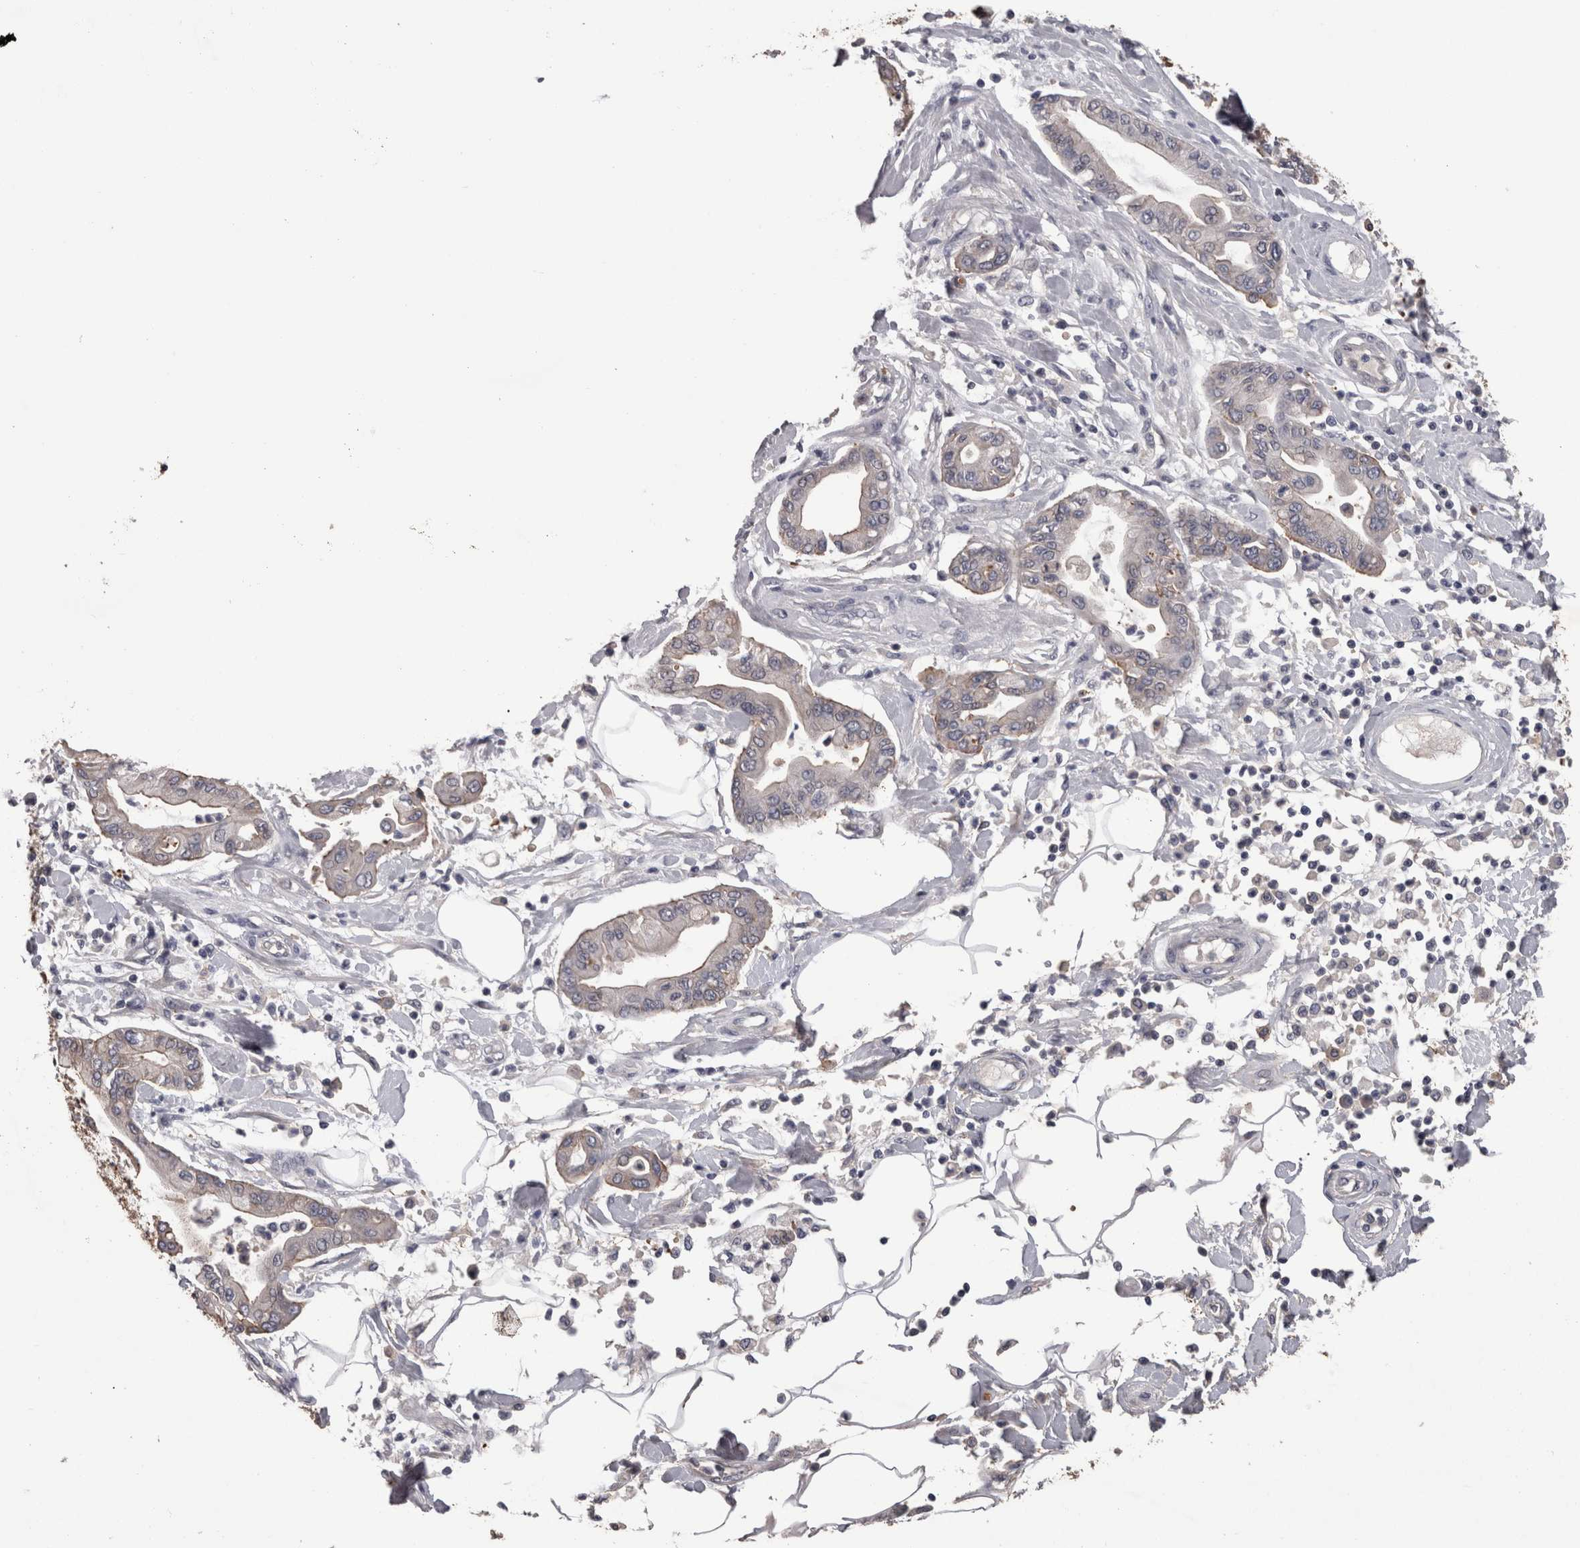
{"staining": {"intensity": "weak", "quantity": "<25%", "location": "cytoplasmic/membranous"}, "tissue": "pancreatic cancer", "cell_type": "Tumor cells", "image_type": "cancer", "snomed": [{"axis": "morphology", "description": "Adenocarcinoma, NOS"}, {"axis": "morphology", "description": "Adenocarcinoma, metastatic, NOS"}, {"axis": "topography", "description": "Lymph node"}, {"axis": "topography", "description": "Pancreas"}, {"axis": "topography", "description": "Duodenum"}], "caption": "Tumor cells are negative for protein expression in human pancreatic cancer. (DAB immunohistochemistry visualized using brightfield microscopy, high magnification).", "gene": "PON3", "patient": {"sex": "female", "age": 64}}